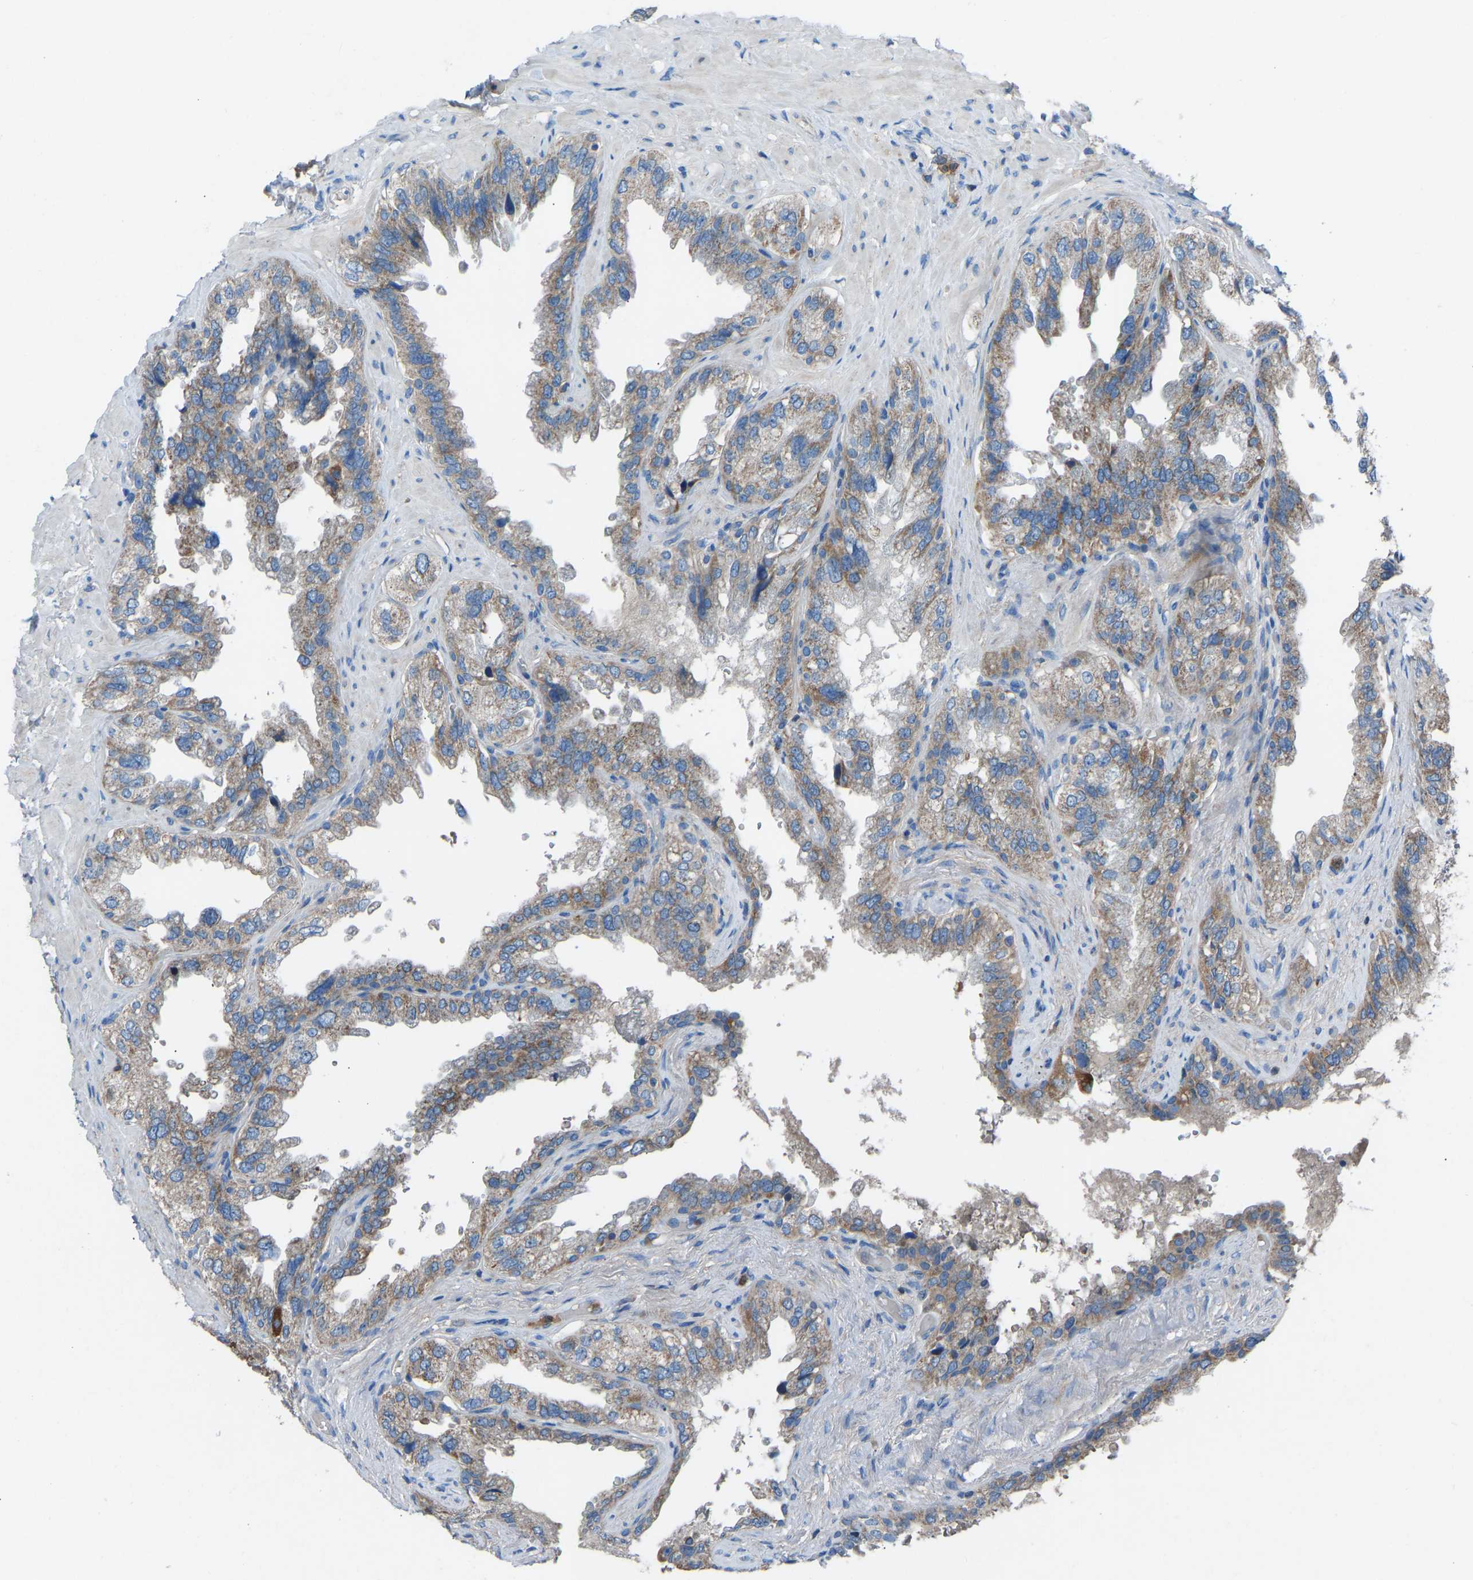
{"staining": {"intensity": "weak", "quantity": ">75%", "location": "cytoplasmic/membranous"}, "tissue": "seminal vesicle", "cell_type": "Glandular cells", "image_type": "normal", "snomed": [{"axis": "morphology", "description": "Normal tissue, NOS"}, {"axis": "topography", "description": "Seminal veicle"}], "caption": "Seminal vesicle stained with a brown dye demonstrates weak cytoplasmic/membranous positive expression in approximately >75% of glandular cells.", "gene": "GRK6", "patient": {"sex": "male", "age": 68}}